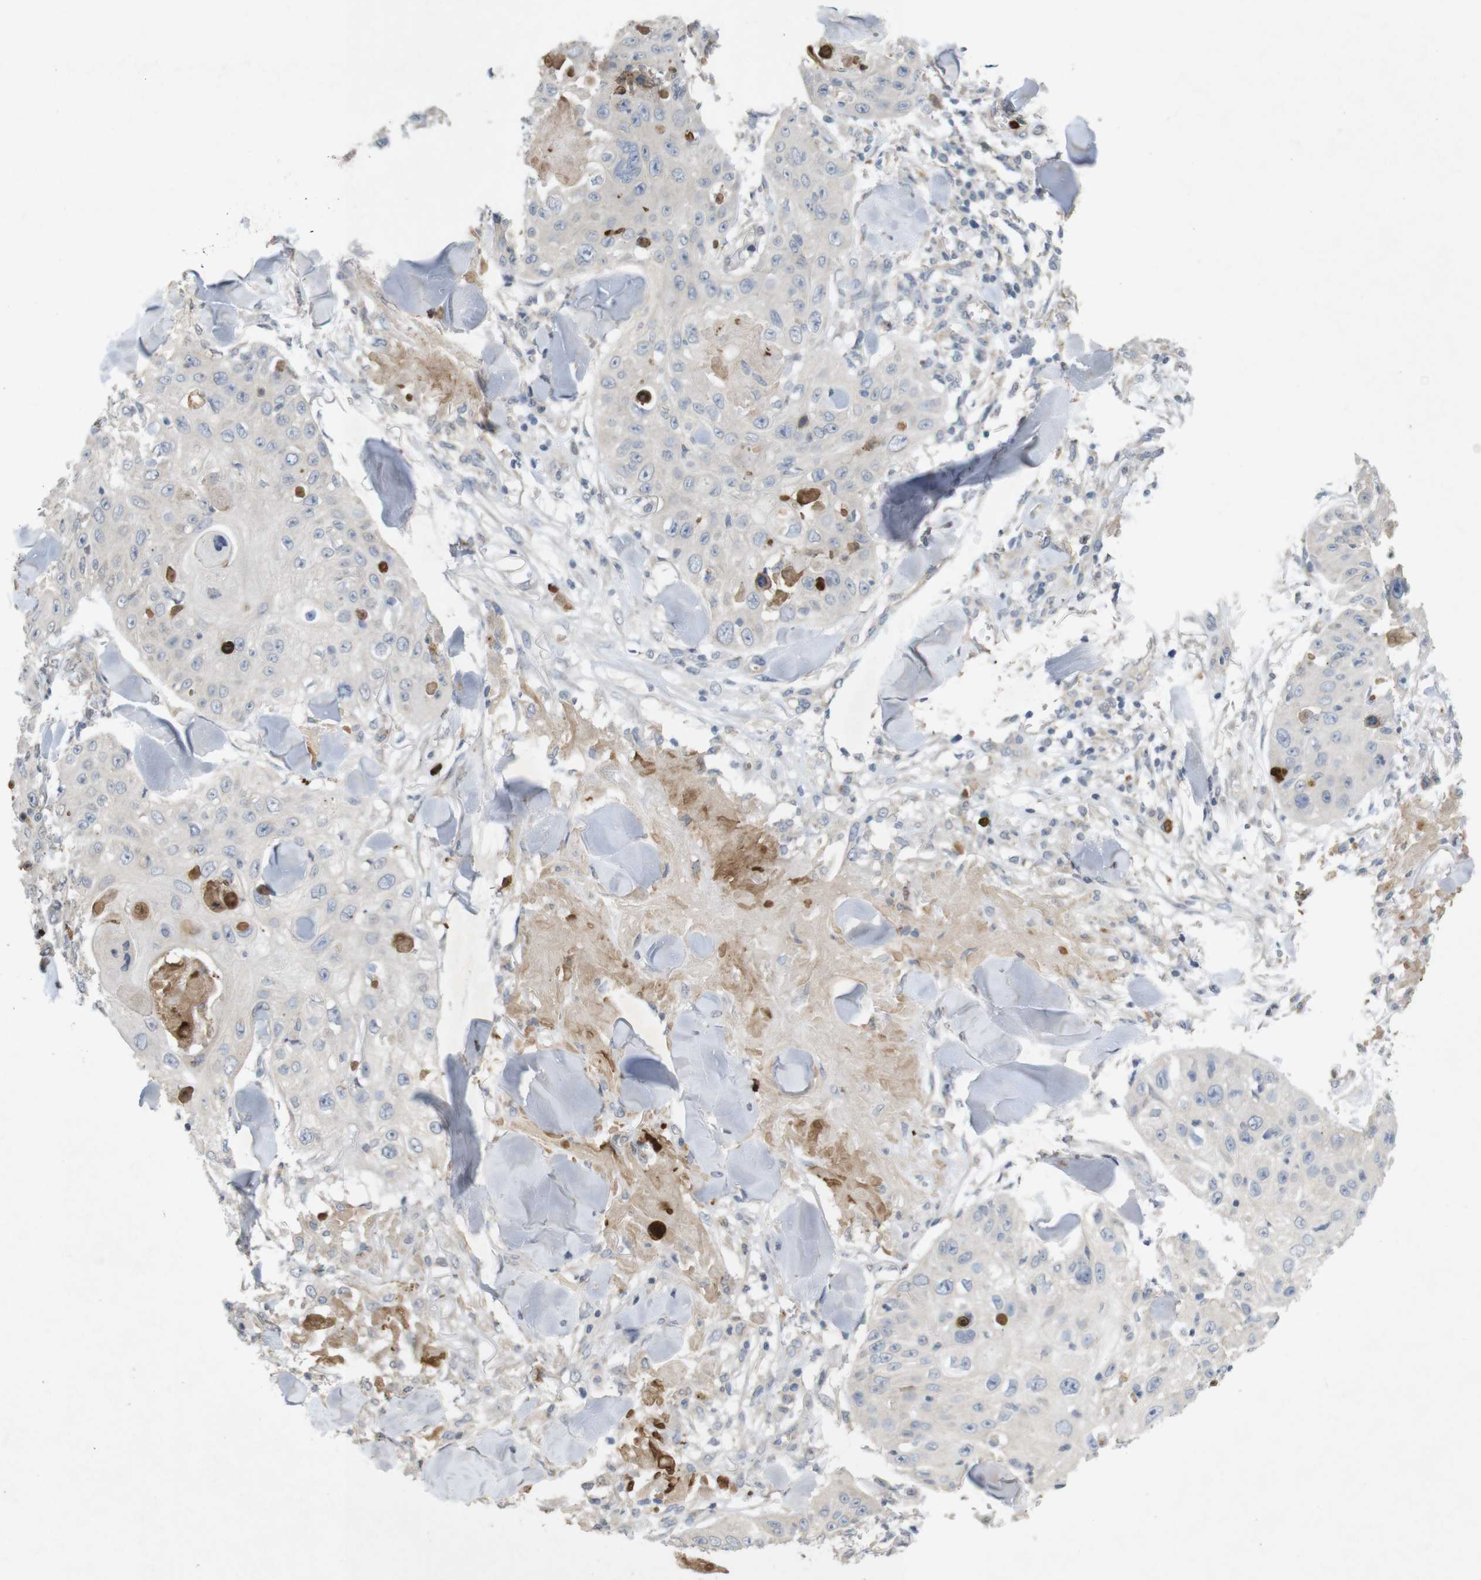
{"staining": {"intensity": "negative", "quantity": "none", "location": "none"}, "tissue": "skin cancer", "cell_type": "Tumor cells", "image_type": "cancer", "snomed": [{"axis": "morphology", "description": "Squamous cell carcinoma, NOS"}, {"axis": "topography", "description": "Skin"}], "caption": "Protein analysis of skin cancer (squamous cell carcinoma) demonstrates no significant expression in tumor cells.", "gene": "TSPAN14", "patient": {"sex": "male", "age": 86}}